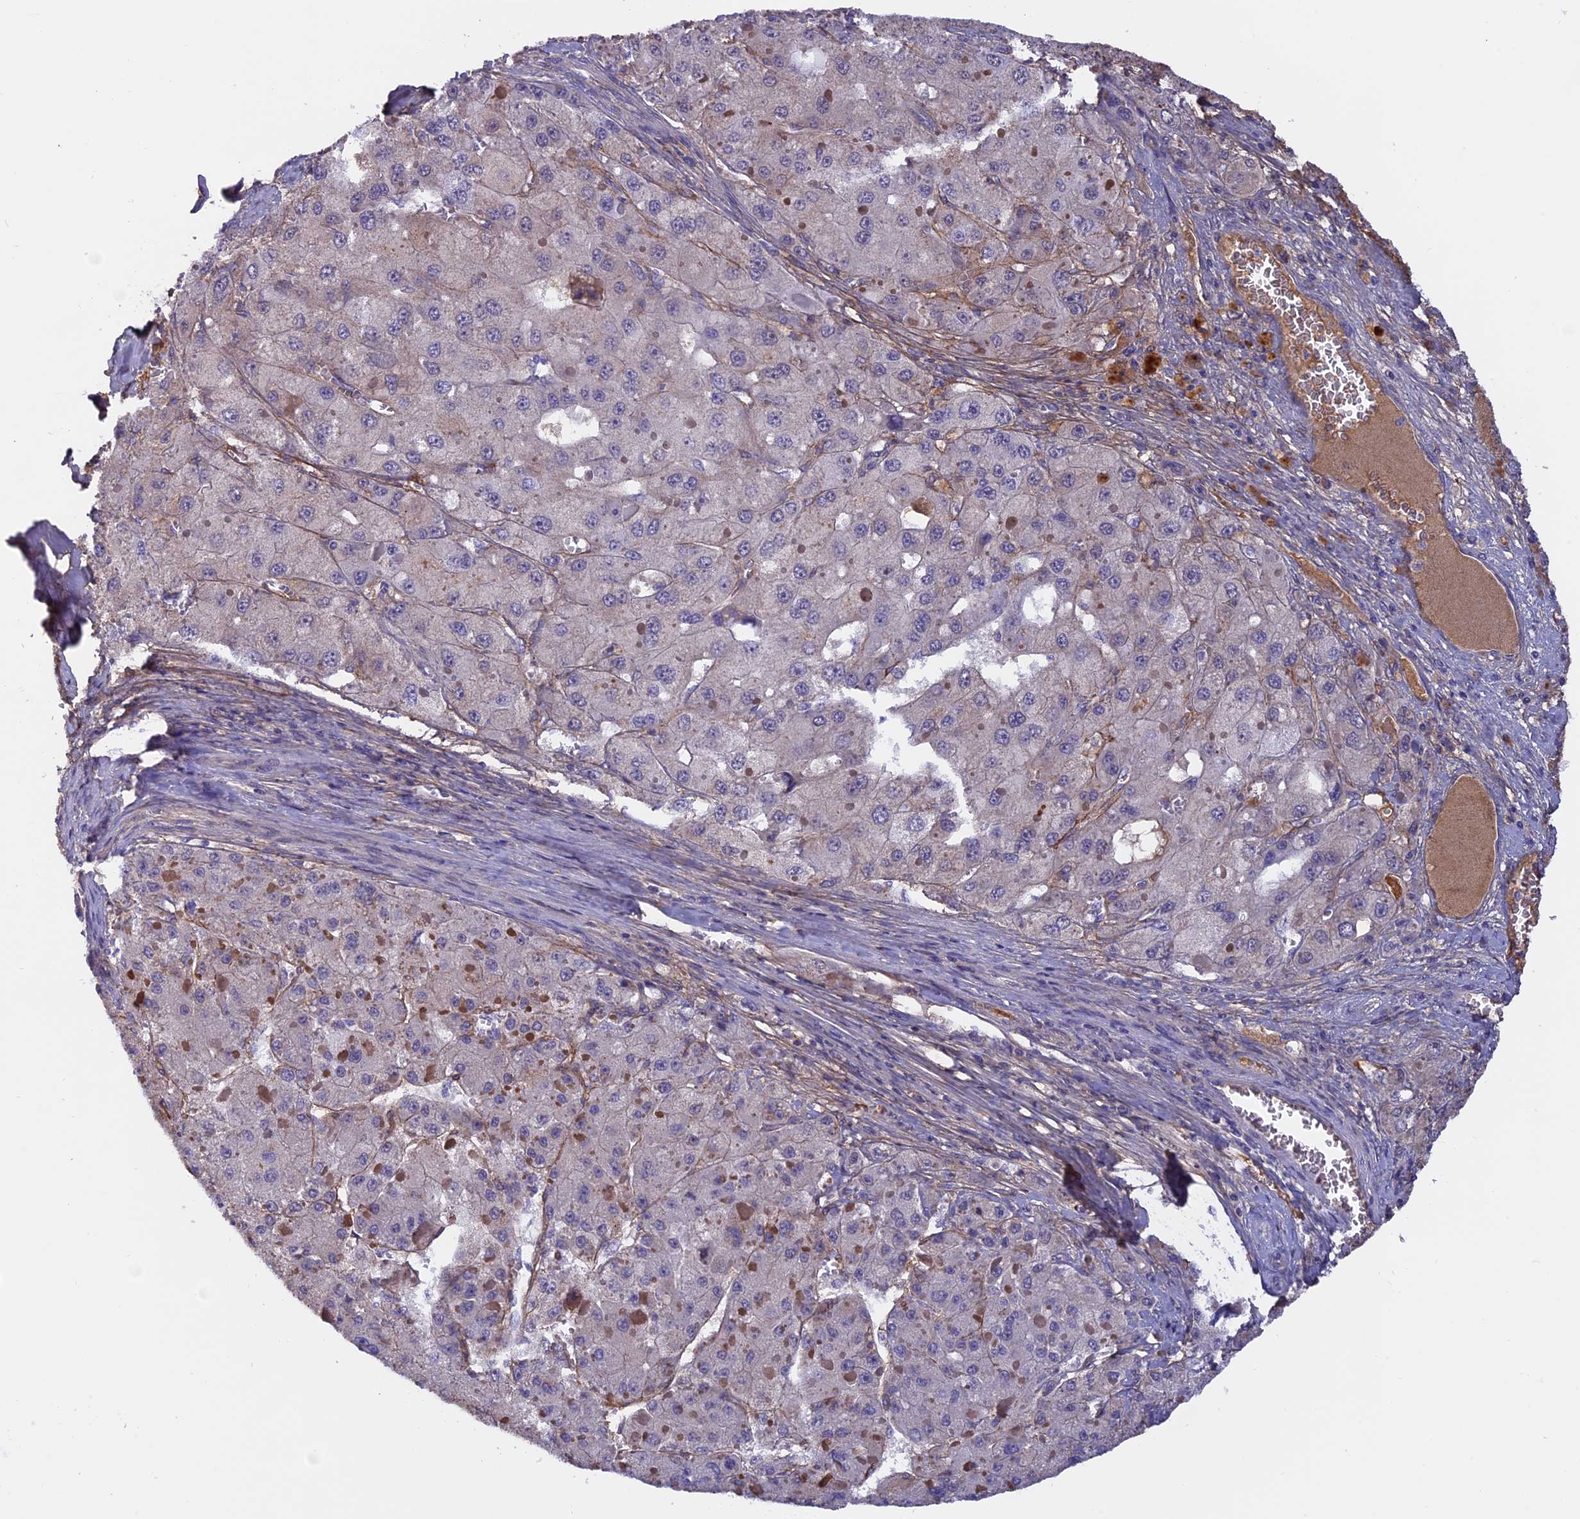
{"staining": {"intensity": "negative", "quantity": "none", "location": "none"}, "tissue": "liver cancer", "cell_type": "Tumor cells", "image_type": "cancer", "snomed": [{"axis": "morphology", "description": "Carcinoma, Hepatocellular, NOS"}, {"axis": "topography", "description": "Liver"}], "caption": "High magnification brightfield microscopy of liver hepatocellular carcinoma stained with DAB (3,3'-diaminobenzidine) (brown) and counterstained with hematoxylin (blue): tumor cells show no significant positivity.", "gene": "COL4A3", "patient": {"sex": "female", "age": 73}}